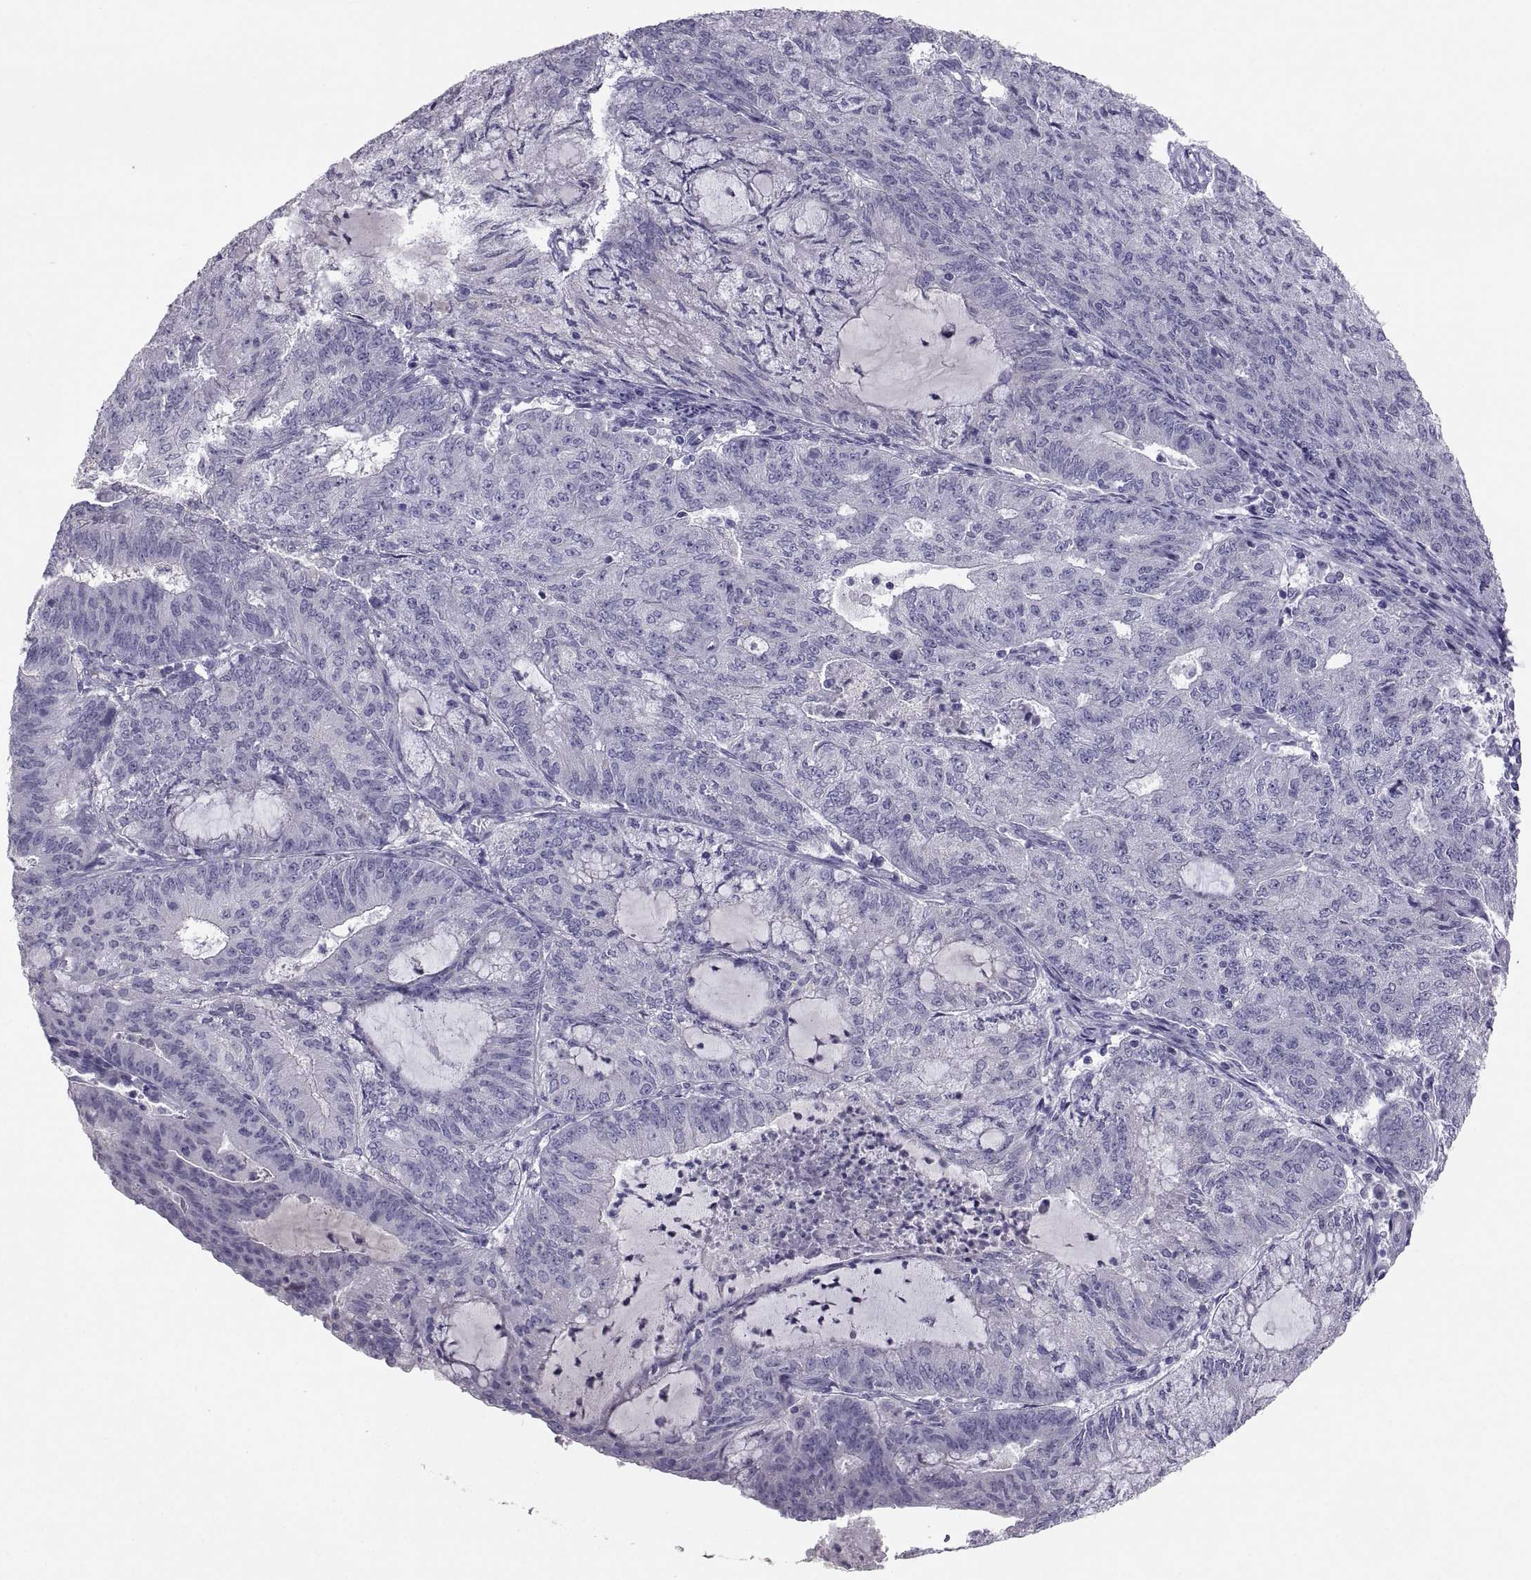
{"staining": {"intensity": "negative", "quantity": "none", "location": "none"}, "tissue": "endometrial cancer", "cell_type": "Tumor cells", "image_type": "cancer", "snomed": [{"axis": "morphology", "description": "Adenocarcinoma, NOS"}, {"axis": "topography", "description": "Endometrium"}], "caption": "A histopathology image of adenocarcinoma (endometrial) stained for a protein exhibits no brown staining in tumor cells. (Immunohistochemistry, brightfield microscopy, high magnification).", "gene": "IGSF1", "patient": {"sex": "female", "age": 82}}